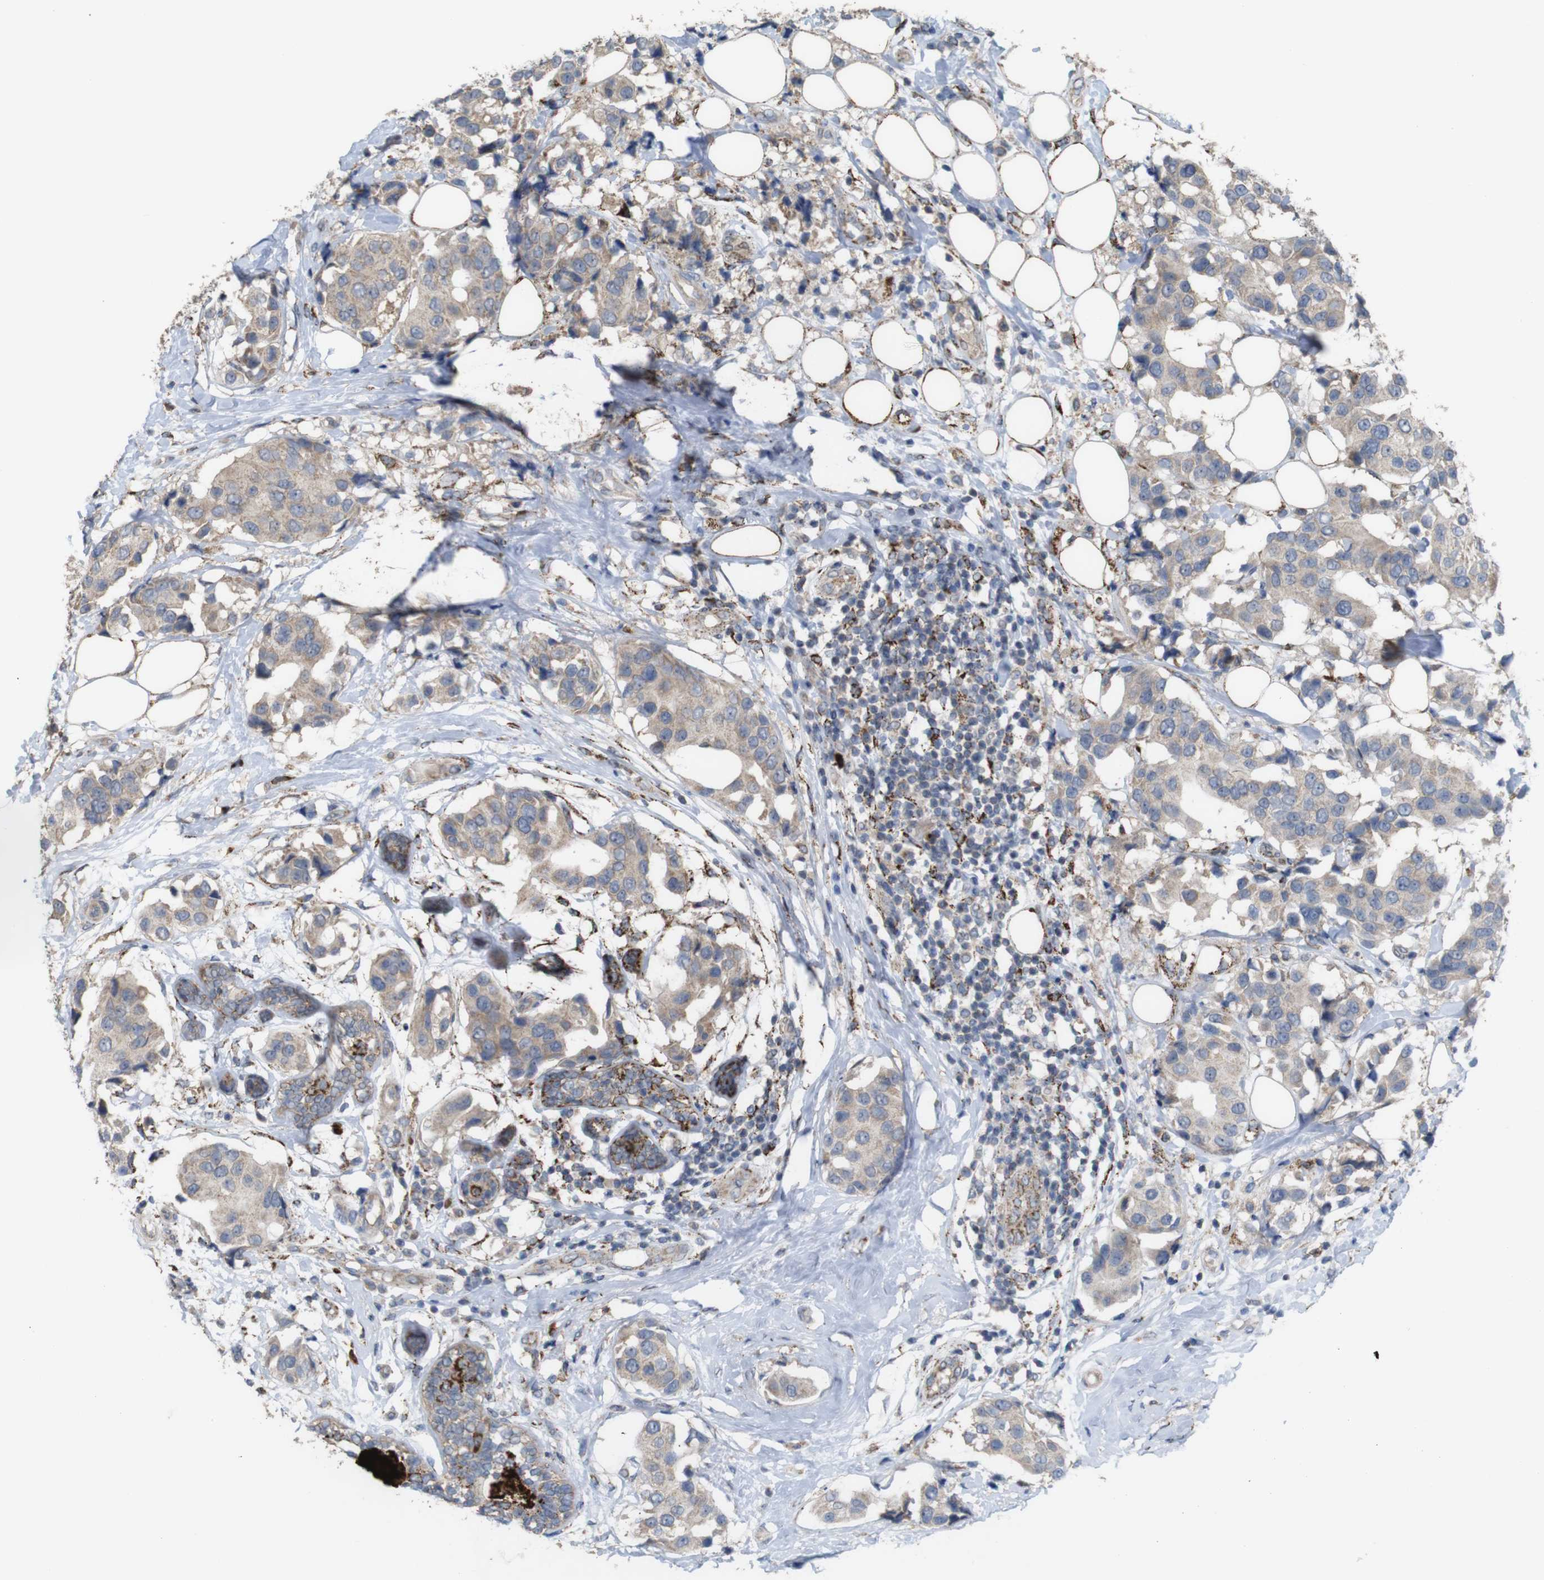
{"staining": {"intensity": "weak", "quantity": ">75%", "location": "cytoplasmic/membranous"}, "tissue": "breast cancer", "cell_type": "Tumor cells", "image_type": "cancer", "snomed": [{"axis": "morphology", "description": "Normal tissue, NOS"}, {"axis": "morphology", "description": "Duct carcinoma"}, {"axis": "topography", "description": "Breast"}], "caption": "The immunohistochemical stain labels weak cytoplasmic/membranous expression in tumor cells of breast cancer (invasive ductal carcinoma) tissue.", "gene": "PTPRR", "patient": {"sex": "female", "age": 39}}